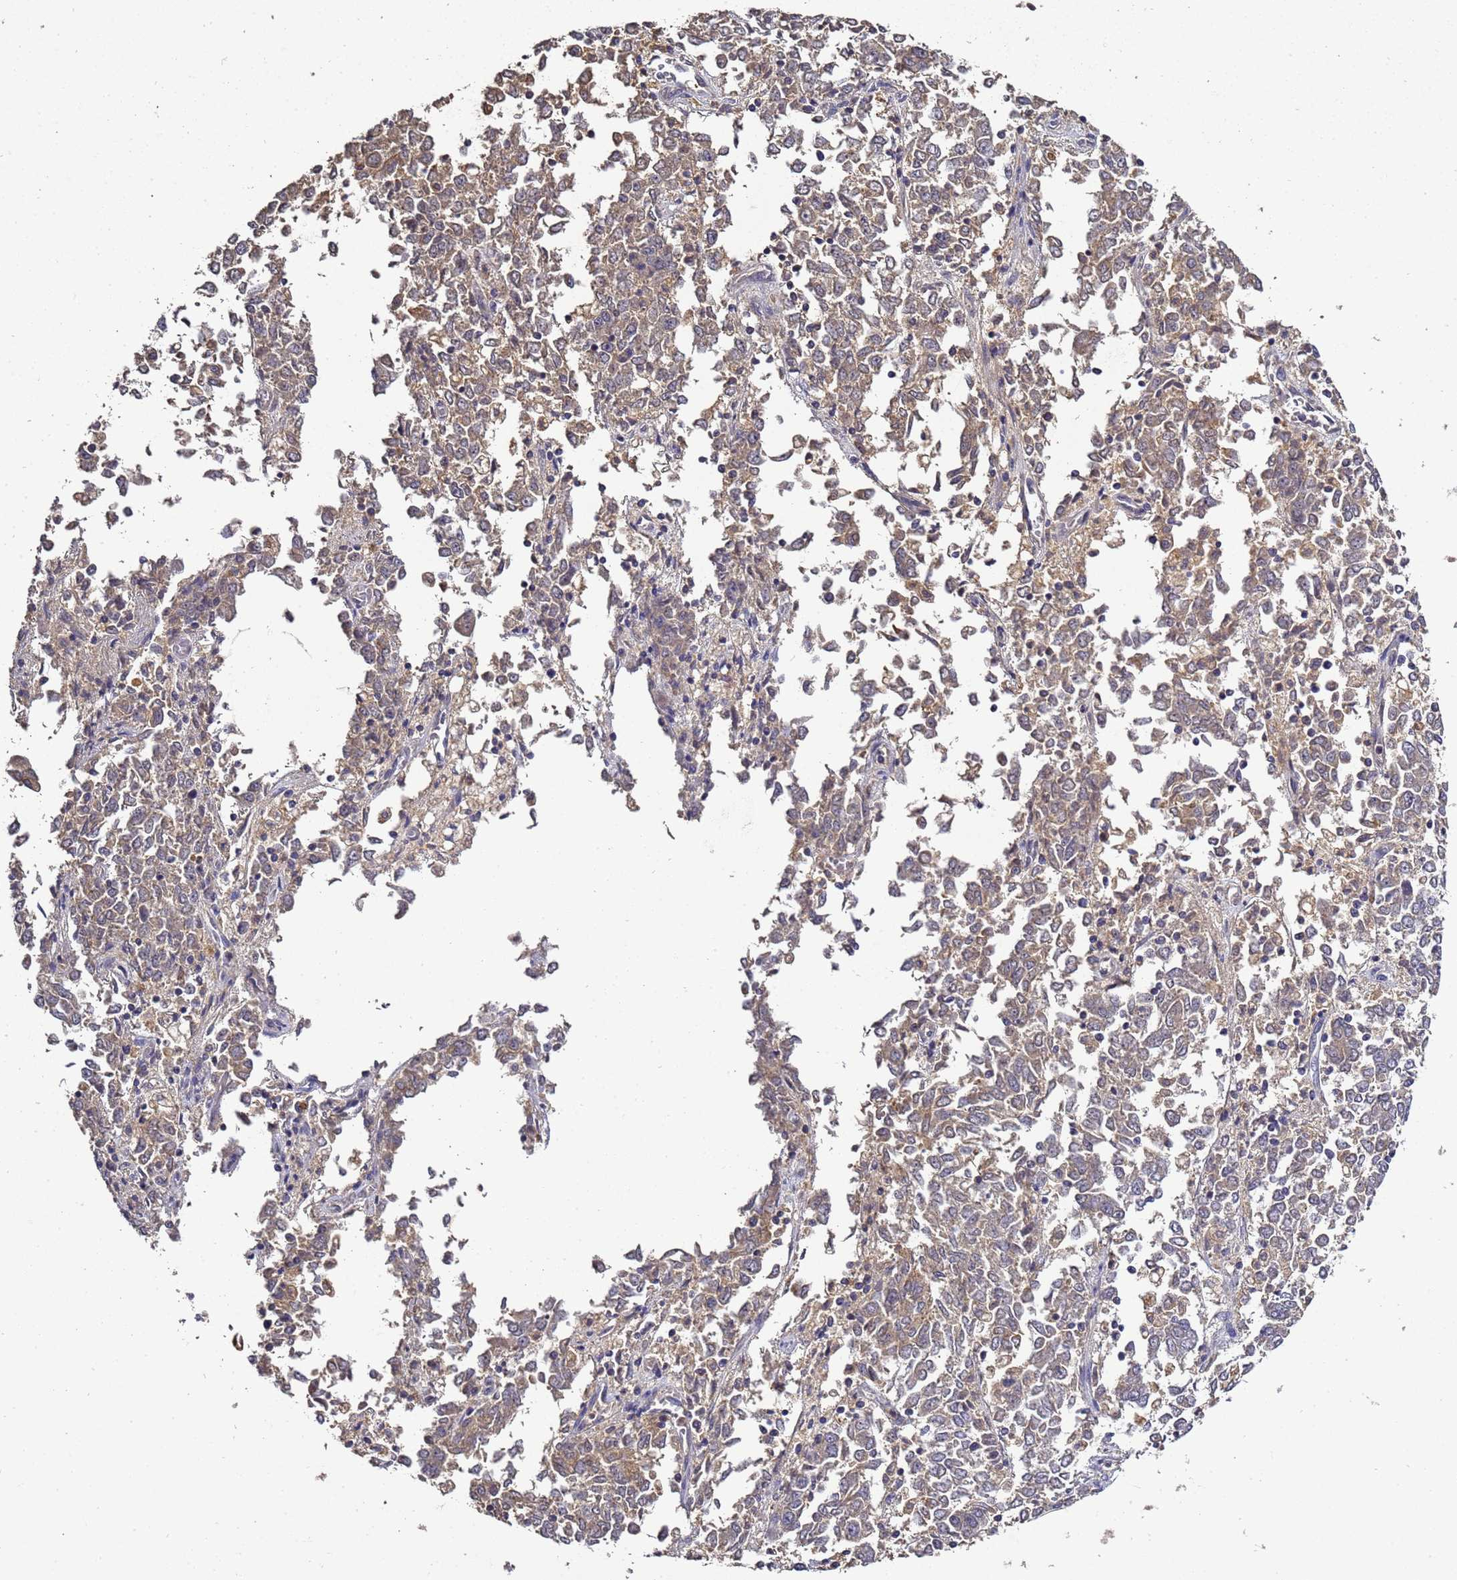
{"staining": {"intensity": "weak", "quantity": ">75%", "location": "cytoplasmic/membranous"}, "tissue": "endometrial cancer", "cell_type": "Tumor cells", "image_type": "cancer", "snomed": [{"axis": "morphology", "description": "Adenocarcinoma, NOS"}, {"axis": "topography", "description": "Endometrium"}], "caption": "This is an image of IHC staining of endometrial cancer, which shows weak positivity in the cytoplasmic/membranous of tumor cells.", "gene": "LGI4", "patient": {"sex": "female", "age": 80}}